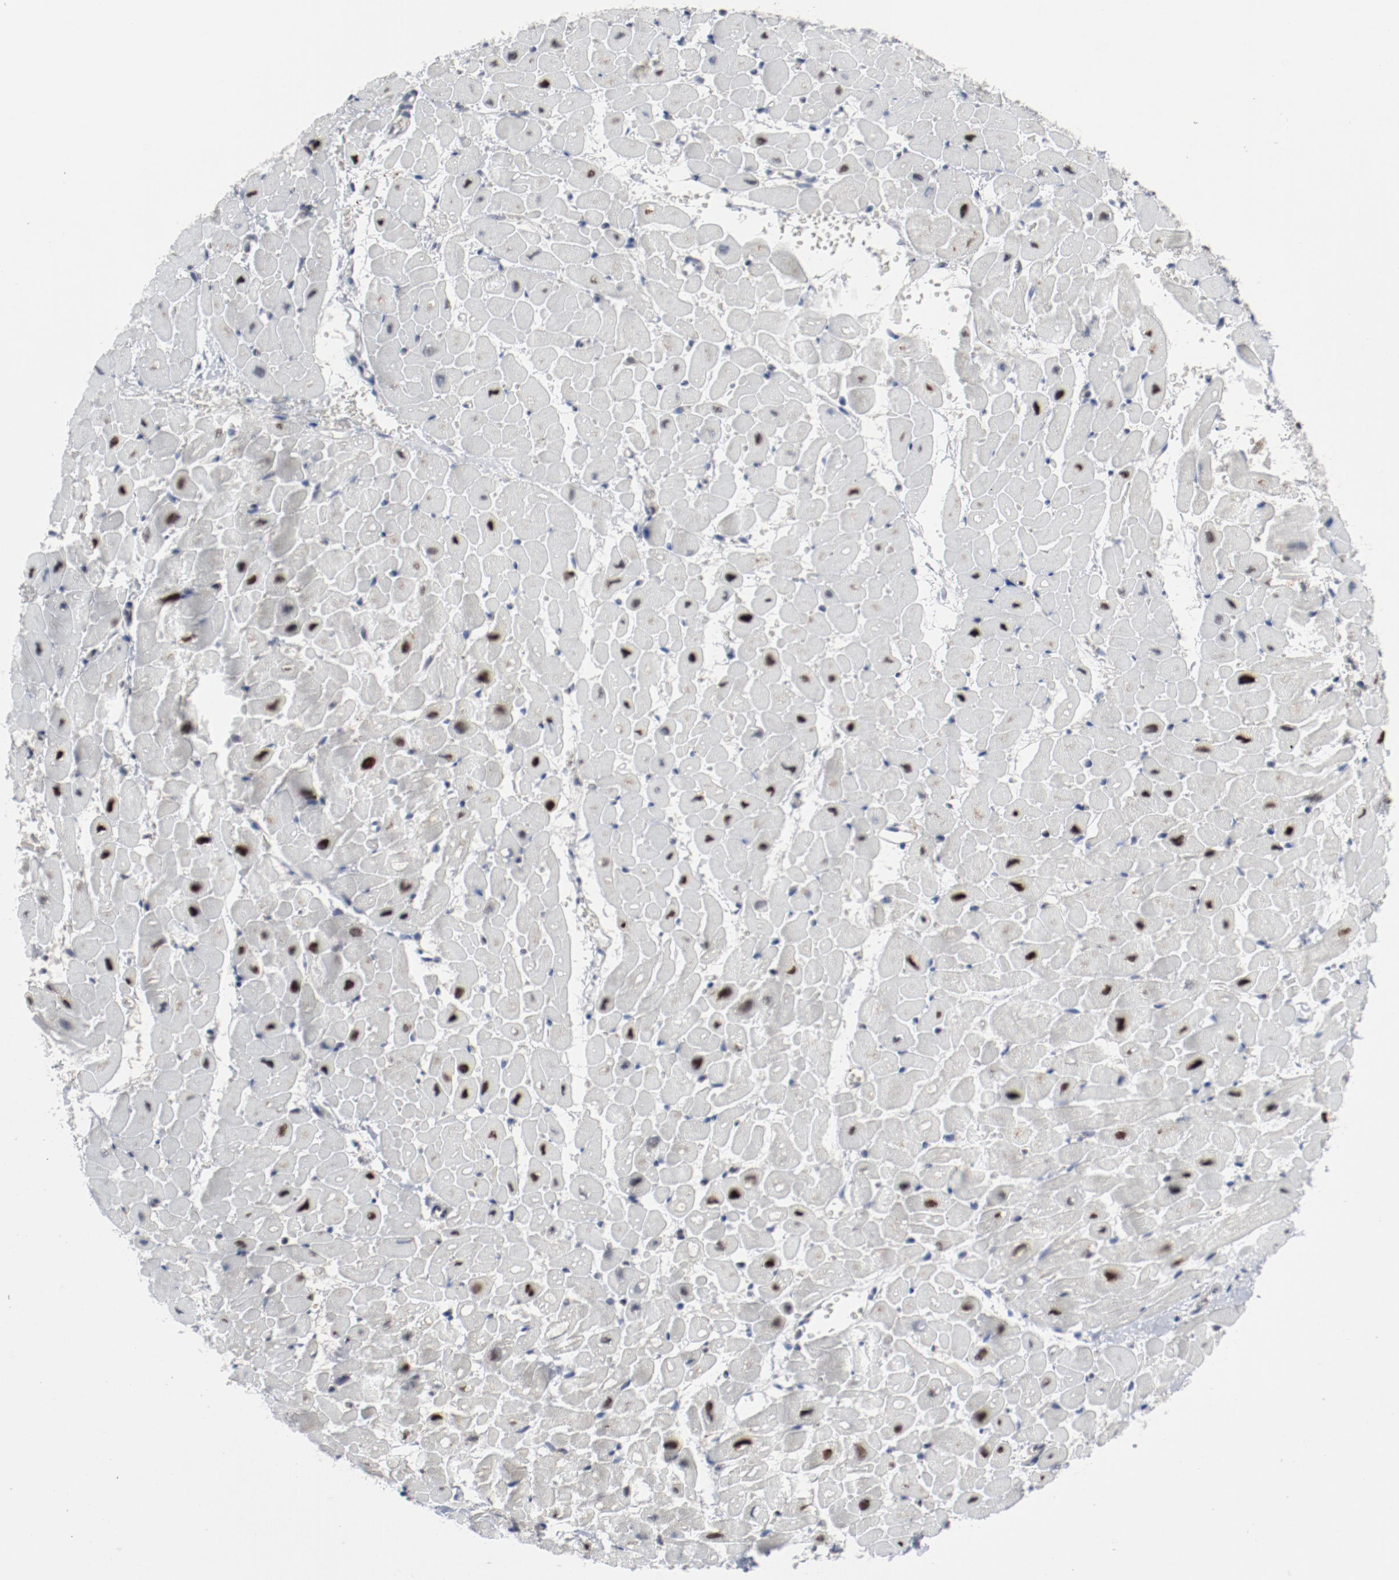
{"staining": {"intensity": "strong", "quantity": "<25%", "location": "nuclear"}, "tissue": "heart muscle", "cell_type": "Cardiomyocytes", "image_type": "normal", "snomed": [{"axis": "morphology", "description": "Normal tissue, NOS"}, {"axis": "topography", "description": "Heart"}], "caption": "Brown immunohistochemical staining in unremarkable heart muscle demonstrates strong nuclear positivity in about <25% of cardiomyocytes. The staining was performed using DAB (3,3'-diaminobenzidine) to visualize the protein expression in brown, while the nuclei were stained in blue with hematoxylin (Magnification: 20x).", "gene": "JMJD6", "patient": {"sex": "male", "age": 45}}